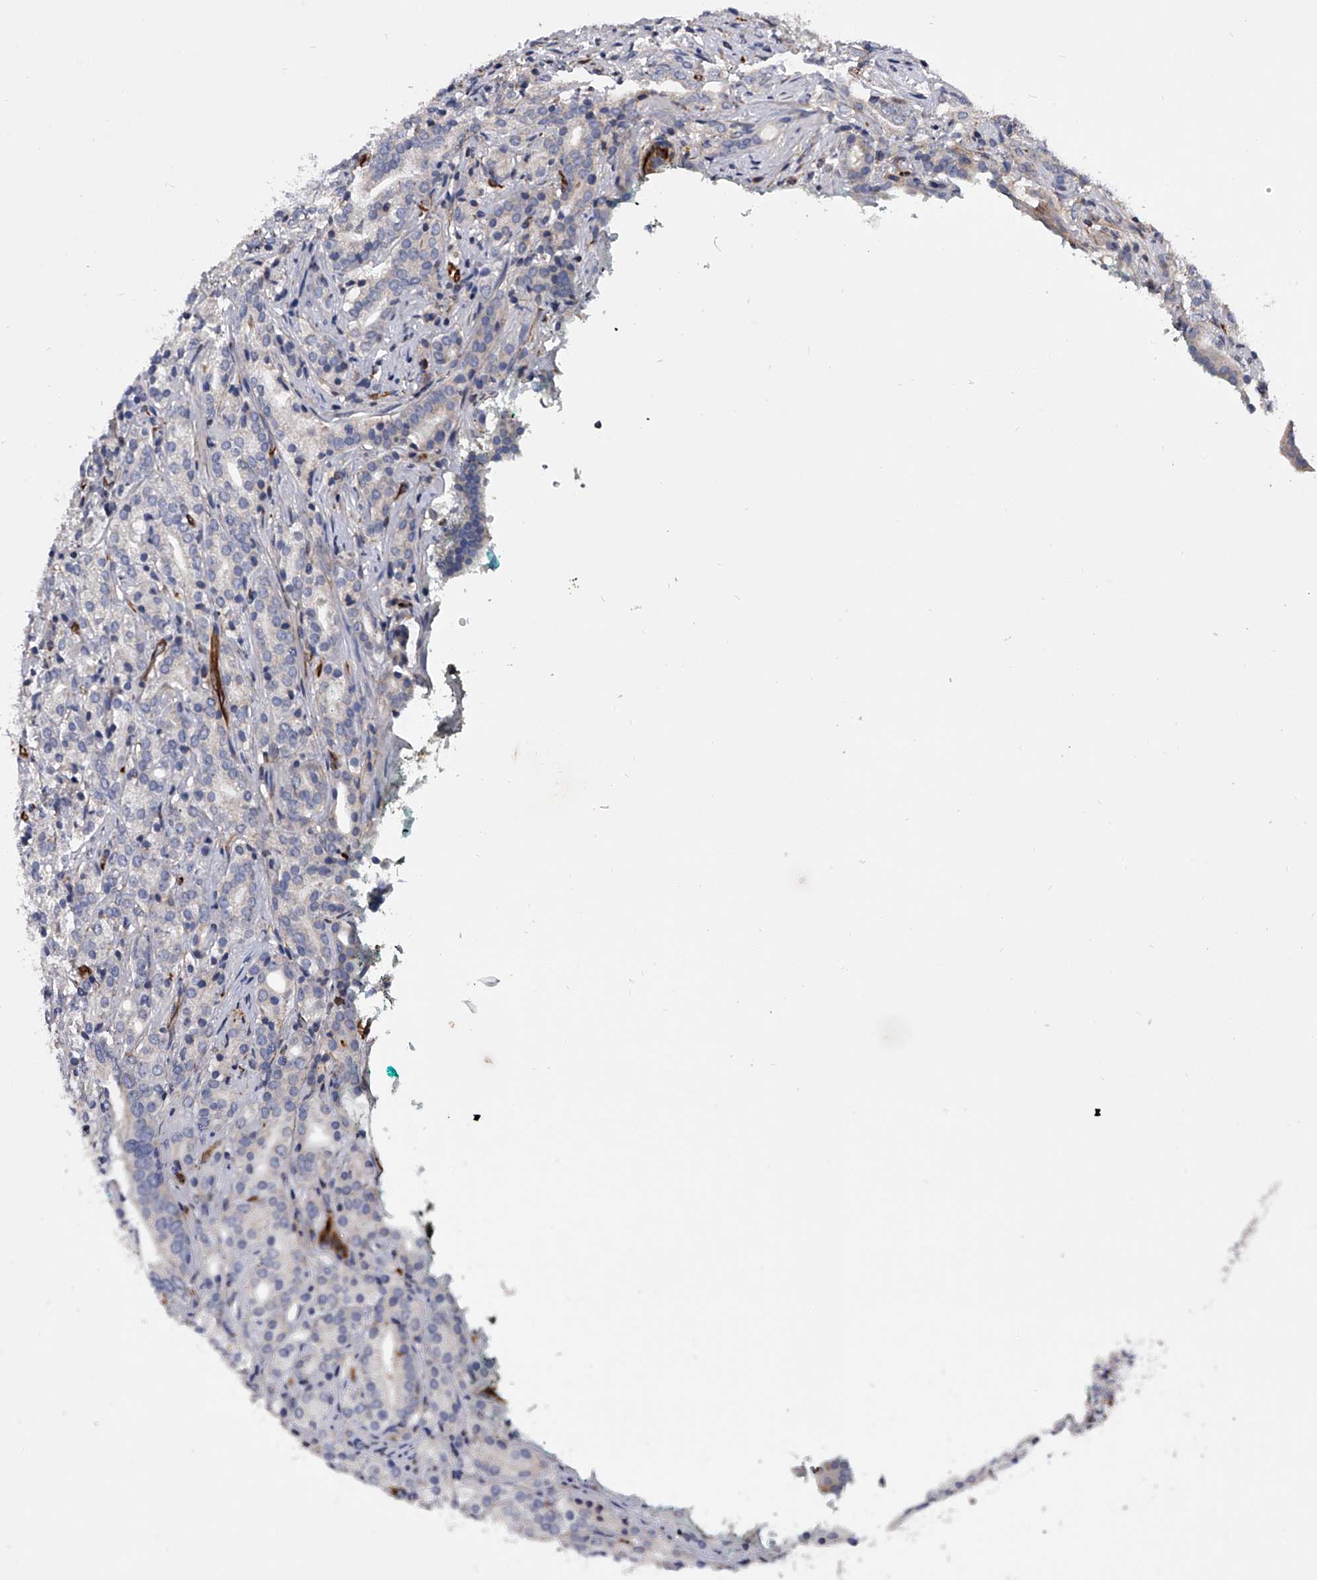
{"staining": {"intensity": "negative", "quantity": "none", "location": "none"}, "tissue": "prostate cancer", "cell_type": "Tumor cells", "image_type": "cancer", "snomed": [{"axis": "morphology", "description": "Adenocarcinoma, High grade"}, {"axis": "topography", "description": "Prostate"}], "caption": "There is no significant positivity in tumor cells of prostate cancer (adenocarcinoma (high-grade)).", "gene": "EFCAB7", "patient": {"sex": "male", "age": 57}}